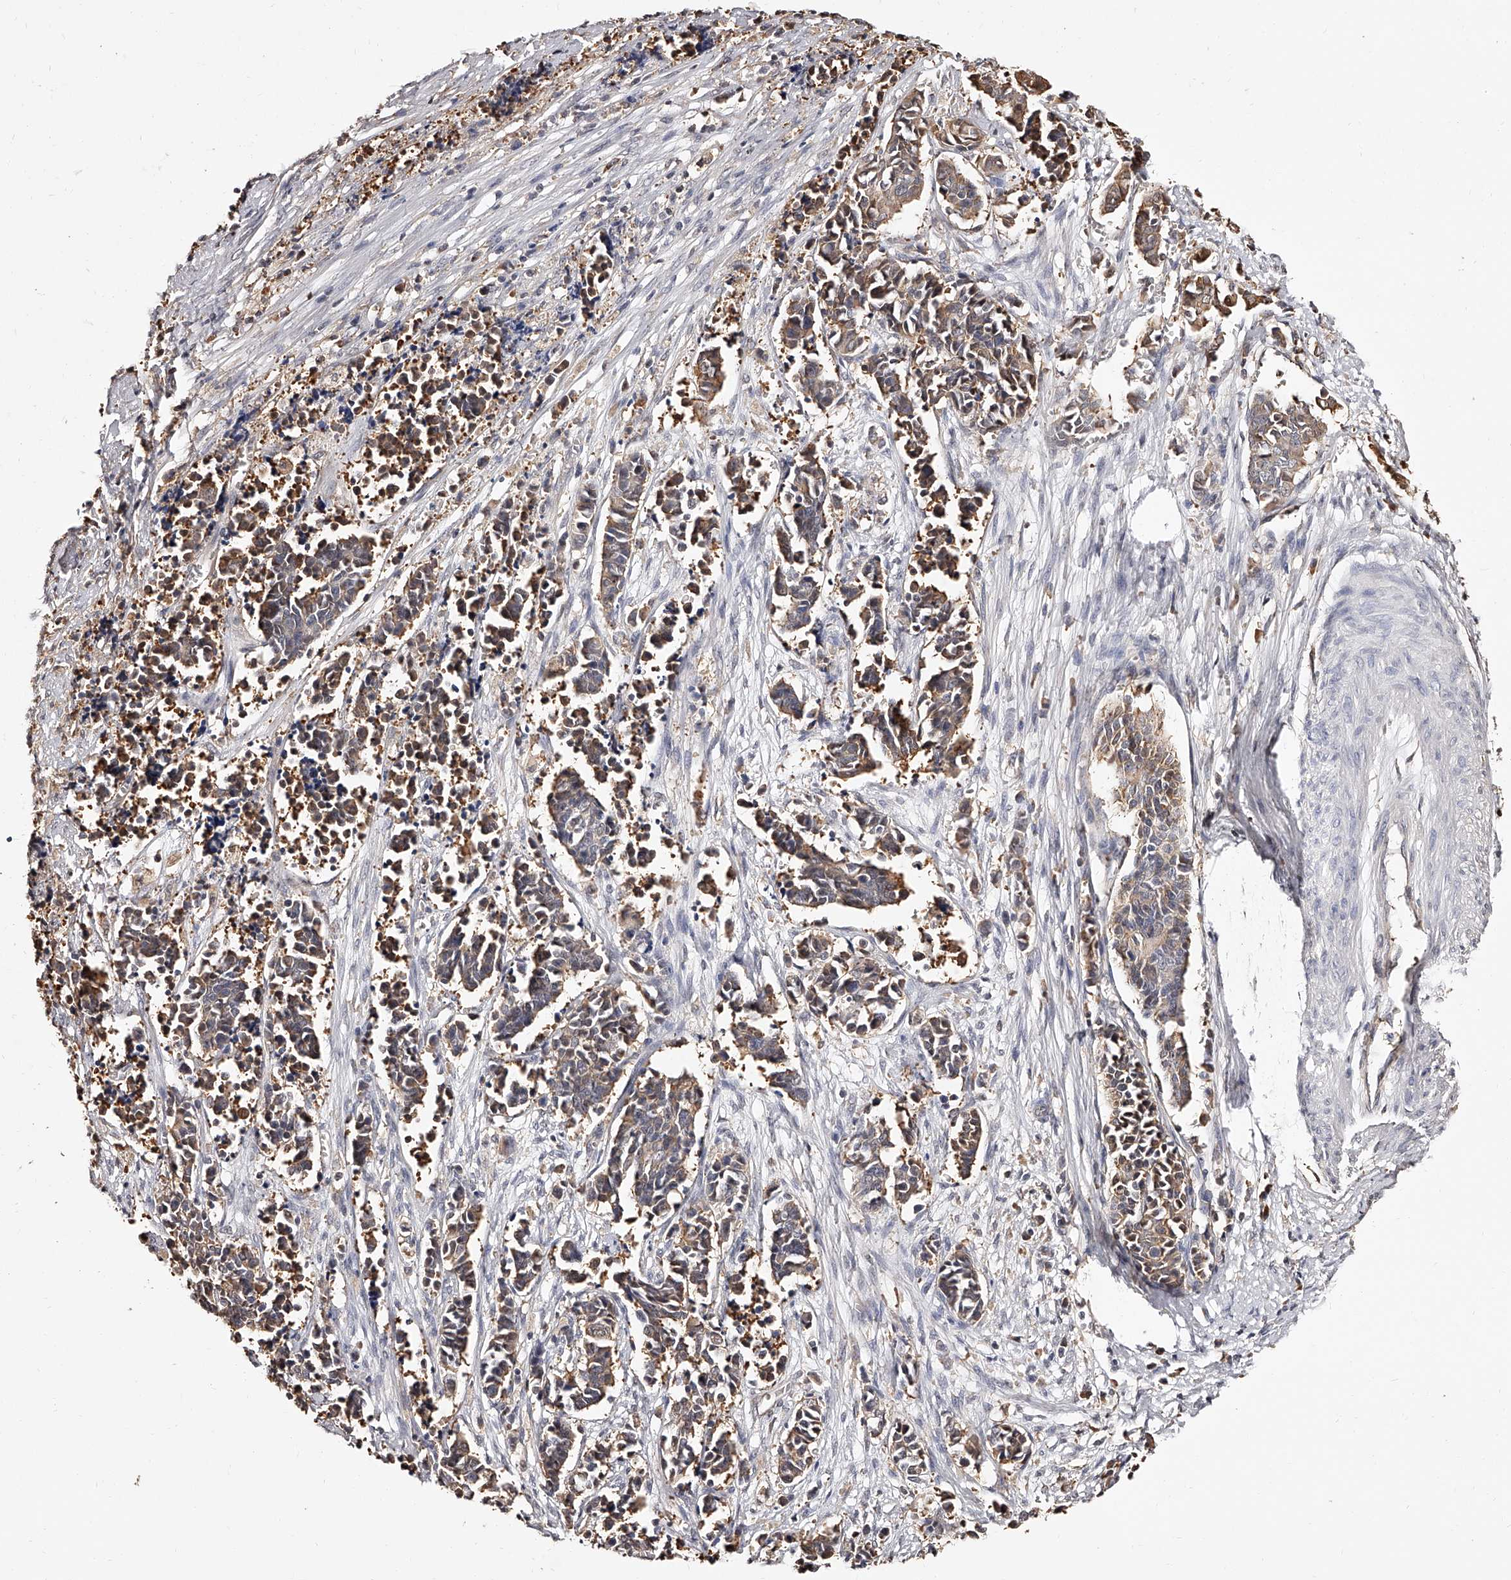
{"staining": {"intensity": "moderate", "quantity": ">75%", "location": "cytoplasmic/membranous"}, "tissue": "cervical cancer", "cell_type": "Tumor cells", "image_type": "cancer", "snomed": [{"axis": "morphology", "description": "Normal tissue, NOS"}, {"axis": "morphology", "description": "Squamous cell carcinoma, NOS"}, {"axis": "topography", "description": "Cervix"}], "caption": "A micrograph showing moderate cytoplasmic/membranous expression in about >75% of tumor cells in cervical cancer (squamous cell carcinoma), as visualized by brown immunohistochemical staining.", "gene": "ZNF582", "patient": {"sex": "female", "age": 35}}